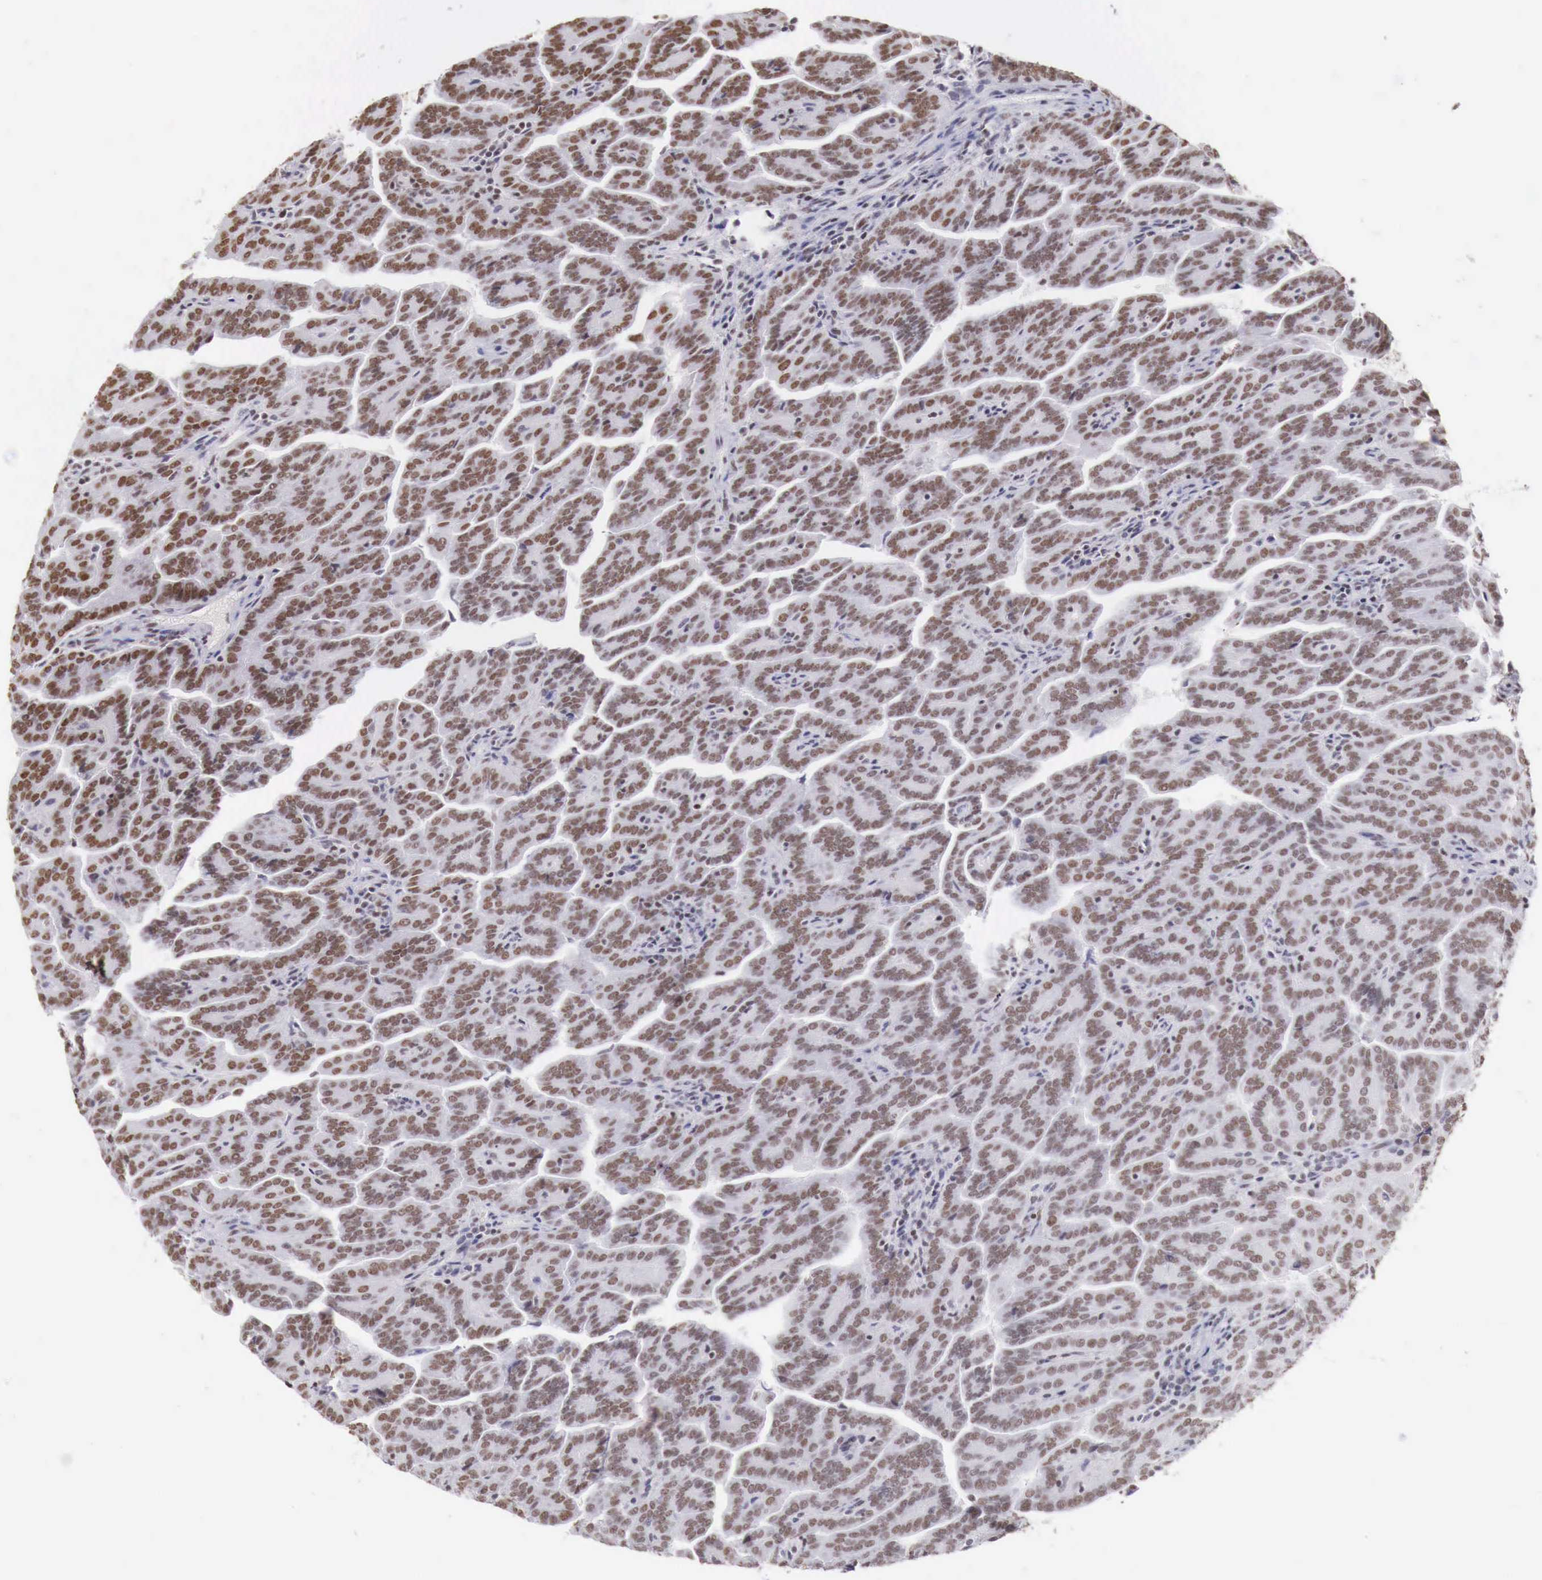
{"staining": {"intensity": "moderate", "quantity": "25%-75%", "location": "nuclear"}, "tissue": "renal cancer", "cell_type": "Tumor cells", "image_type": "cancer", "snomed": [{"axis": "morphology", "description": "Adenocarcinoma, NOS"}, {"axis": "topography", "description": "Kidney"}], "caption": "This image reveals renal cancer (adenocarcinoma) stained with IHC to label a protein in brown. The nuclear of tumor cells show moderate positivity for the protein. Nuclei are counter-stained blue.", "gene": "PHF14", "patient": {"sex": "male", "age": 61}}